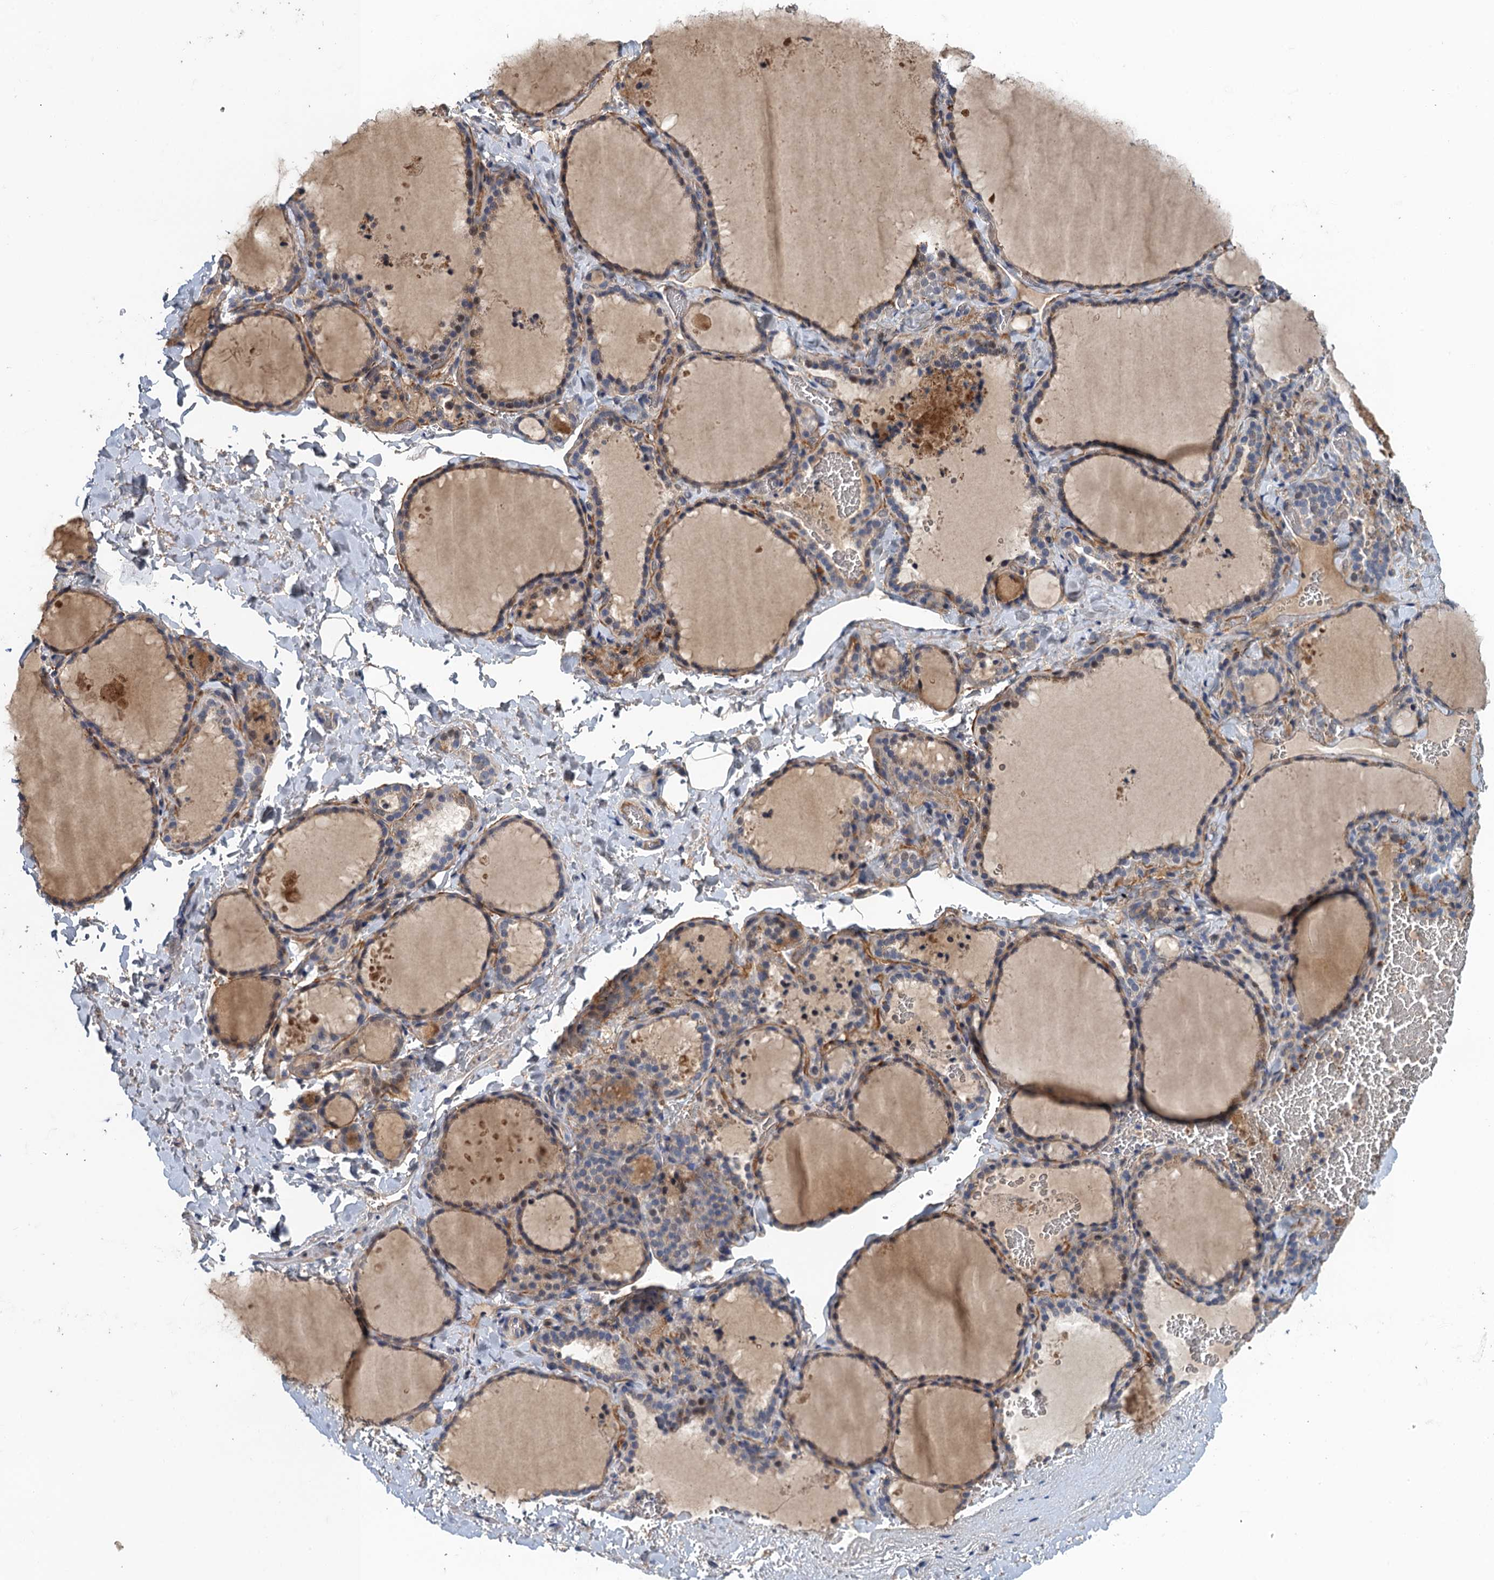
{"staining": {"intensity": "weak", "quantity": "25%-75%", "location": "cytoplasmic/membranous"}, "tissue": "thyroid gland", "cell_type": "Glandular cells", "image_type": "normal", "snomed": [{"axis": "morphology", "description": "Normal tissue, NOS"}, {"axis": "topography", "description": "Thyroid gland"}], "caption": "IHC (DAB (3,3'-diaminobenzidine)) staining of unremarkable thyroid gland demonstrates weak cytoplasmic/membranous protein positivity in about 25%-75% of glandular cells. (DAB IHC with brightfield microscopy, high magnification).", "gene": "MDM1", "patient": {"sex": "female", "age": 22}}